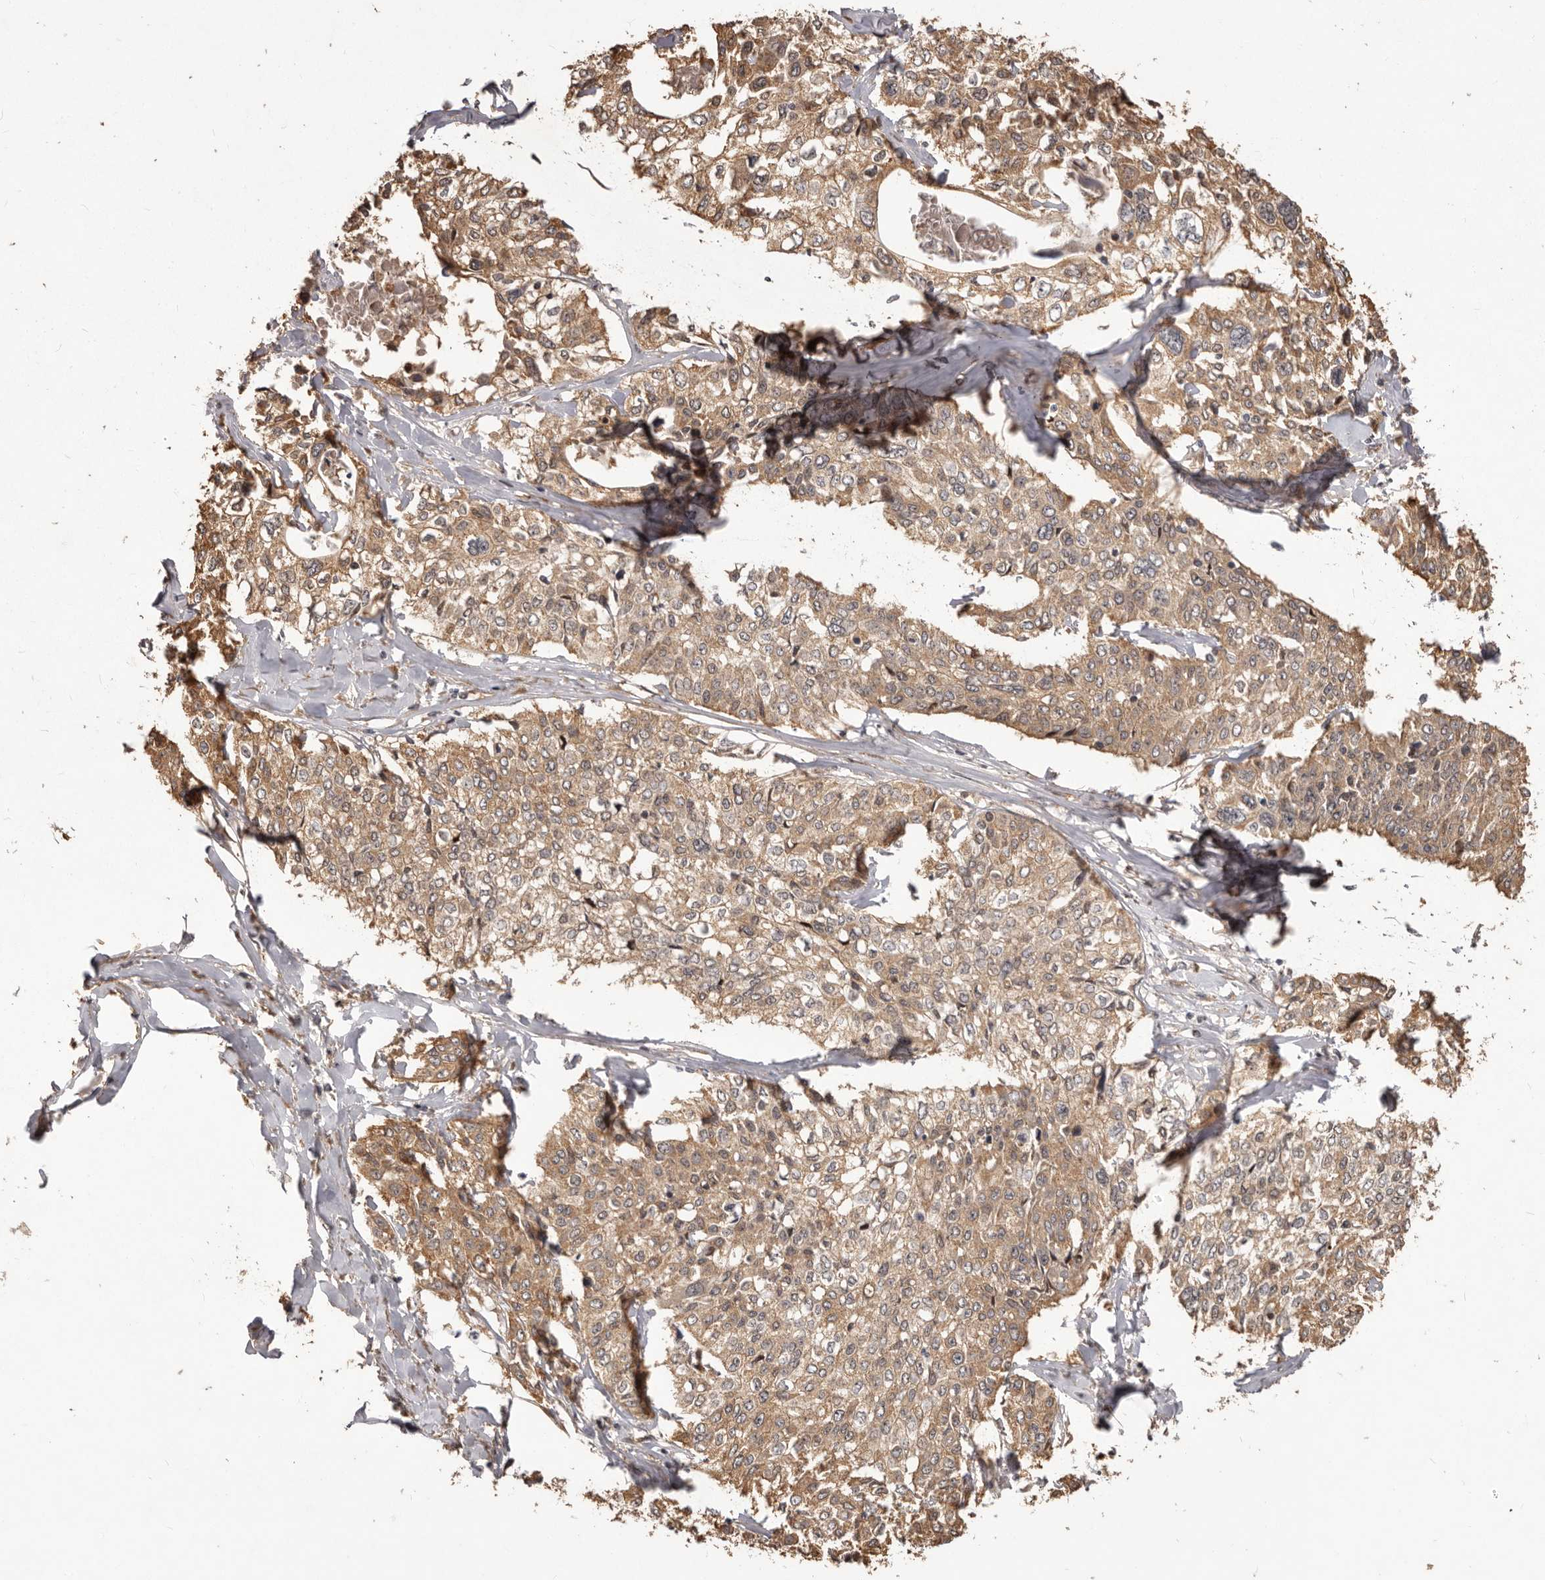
{"staining": {"intensity": "moderate", "quantity": ">75%", "location": "cytoplasmic/membranous"}, "tissue": "cervical cancer", "cell_type": "Tumor cells", "image_type": "cancer", "snomed": [{"axis": "morphology", "description": "Squamous cell carcinoma, NOS"}, {"axis": "topography", "description": "Cervix"}], "caption": "Immunohistochemical staining of cervical cancer (squamous cell carcinoma) demonstrates medium levels of moderate cytoplasmic/membranous expression in about >75% of tumor cells. (DAB (3,3'-diaminobenzidine) IHC, brown staining for protein, blue staining for nuclei).", "gene": "MTO1", "patient": {"sex": "female", "age": 31}}